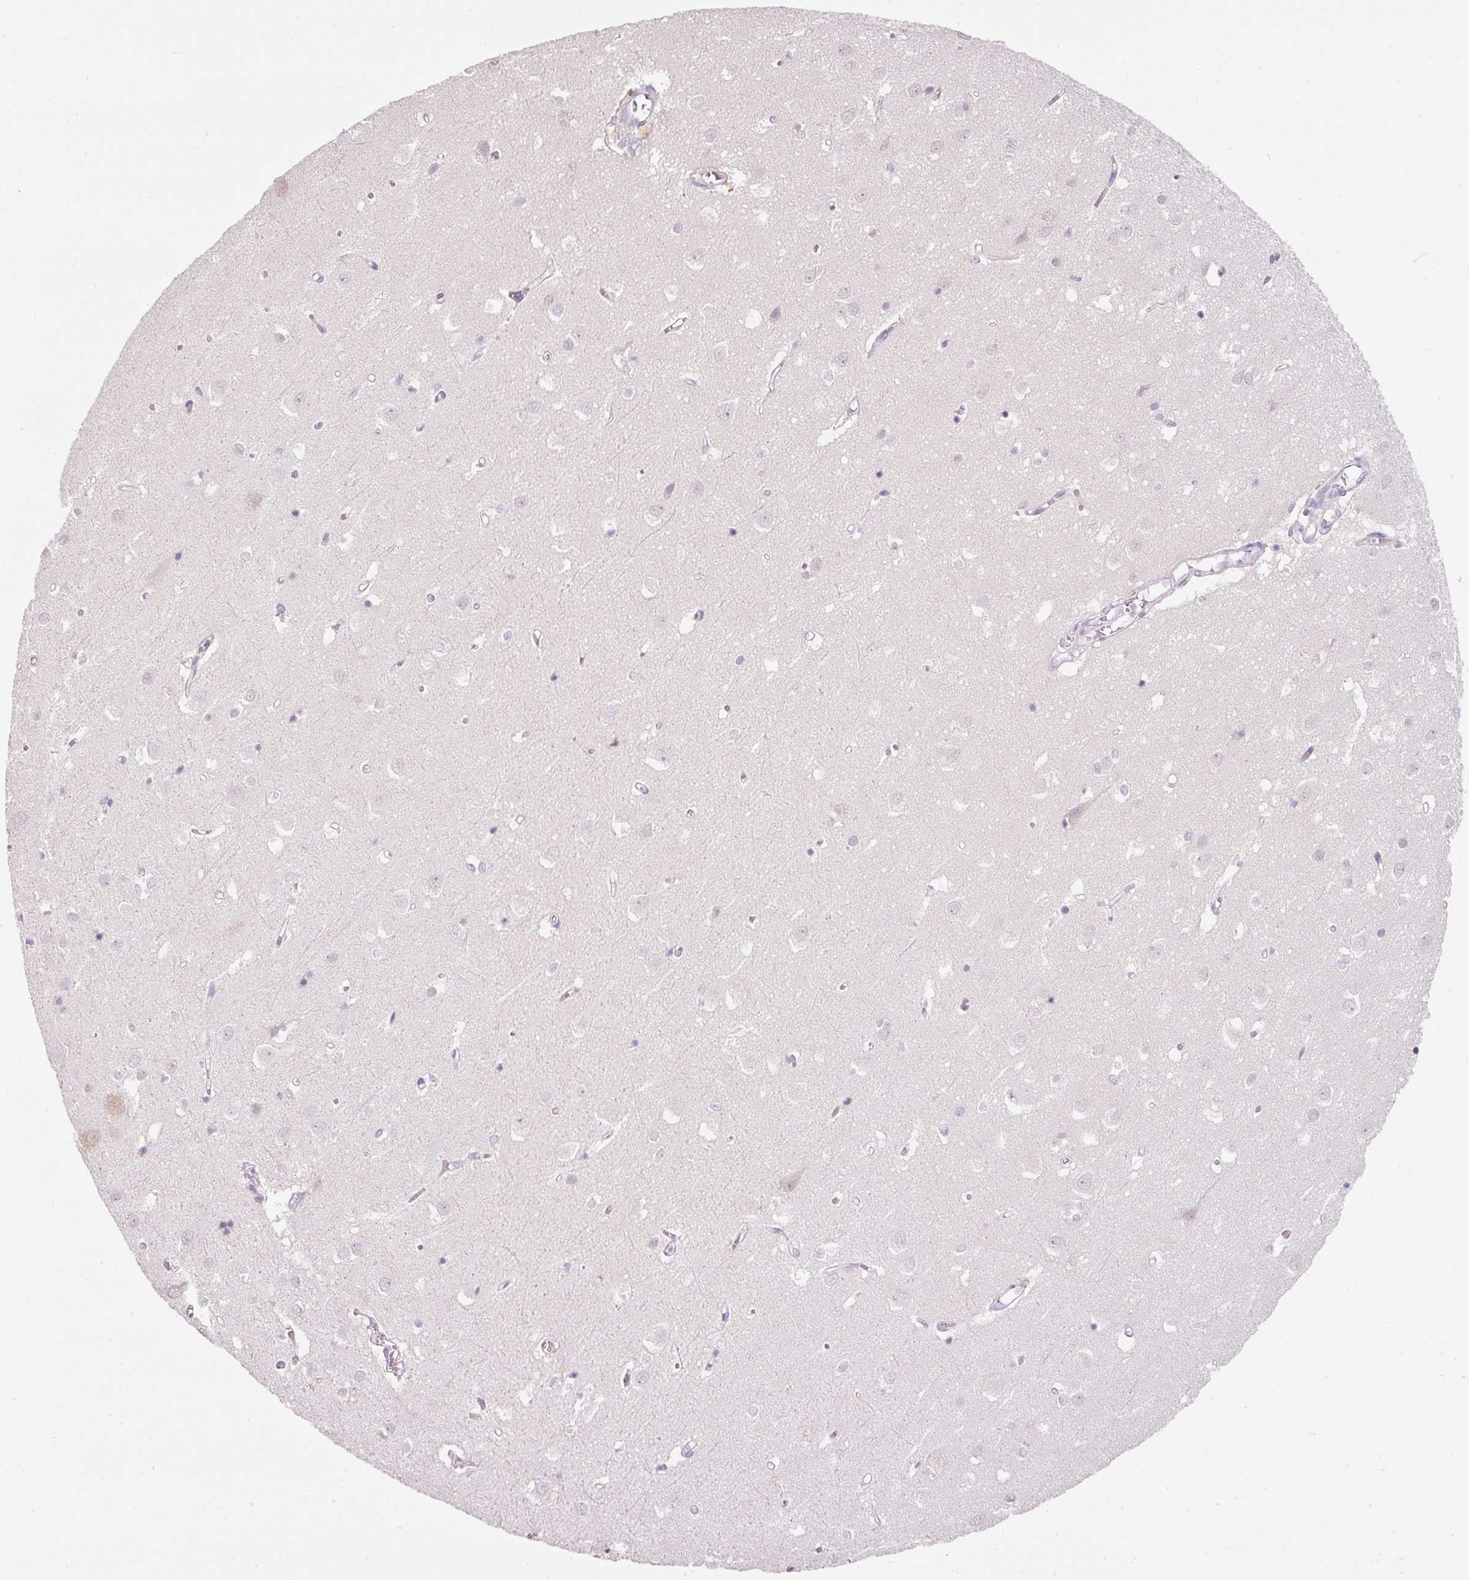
{"staining": {"intensity": "negative", "quantity": "none", "location": "none"}, "tissue": "cerebral cortex", "cell_type": "Endothelial cells", "image_type": "normal", "snomed": [{"axis": "morphology", "description": "Normal tissue, NOS"}, {"axis": "topography", "description": "Cerebral cortex"}], "caption": "Image shows no protein staining in endothelial cells of unremarkable cerebral cortex.", "gene": "TMEM37", "patient": {"sex": "male", "age": 70}}